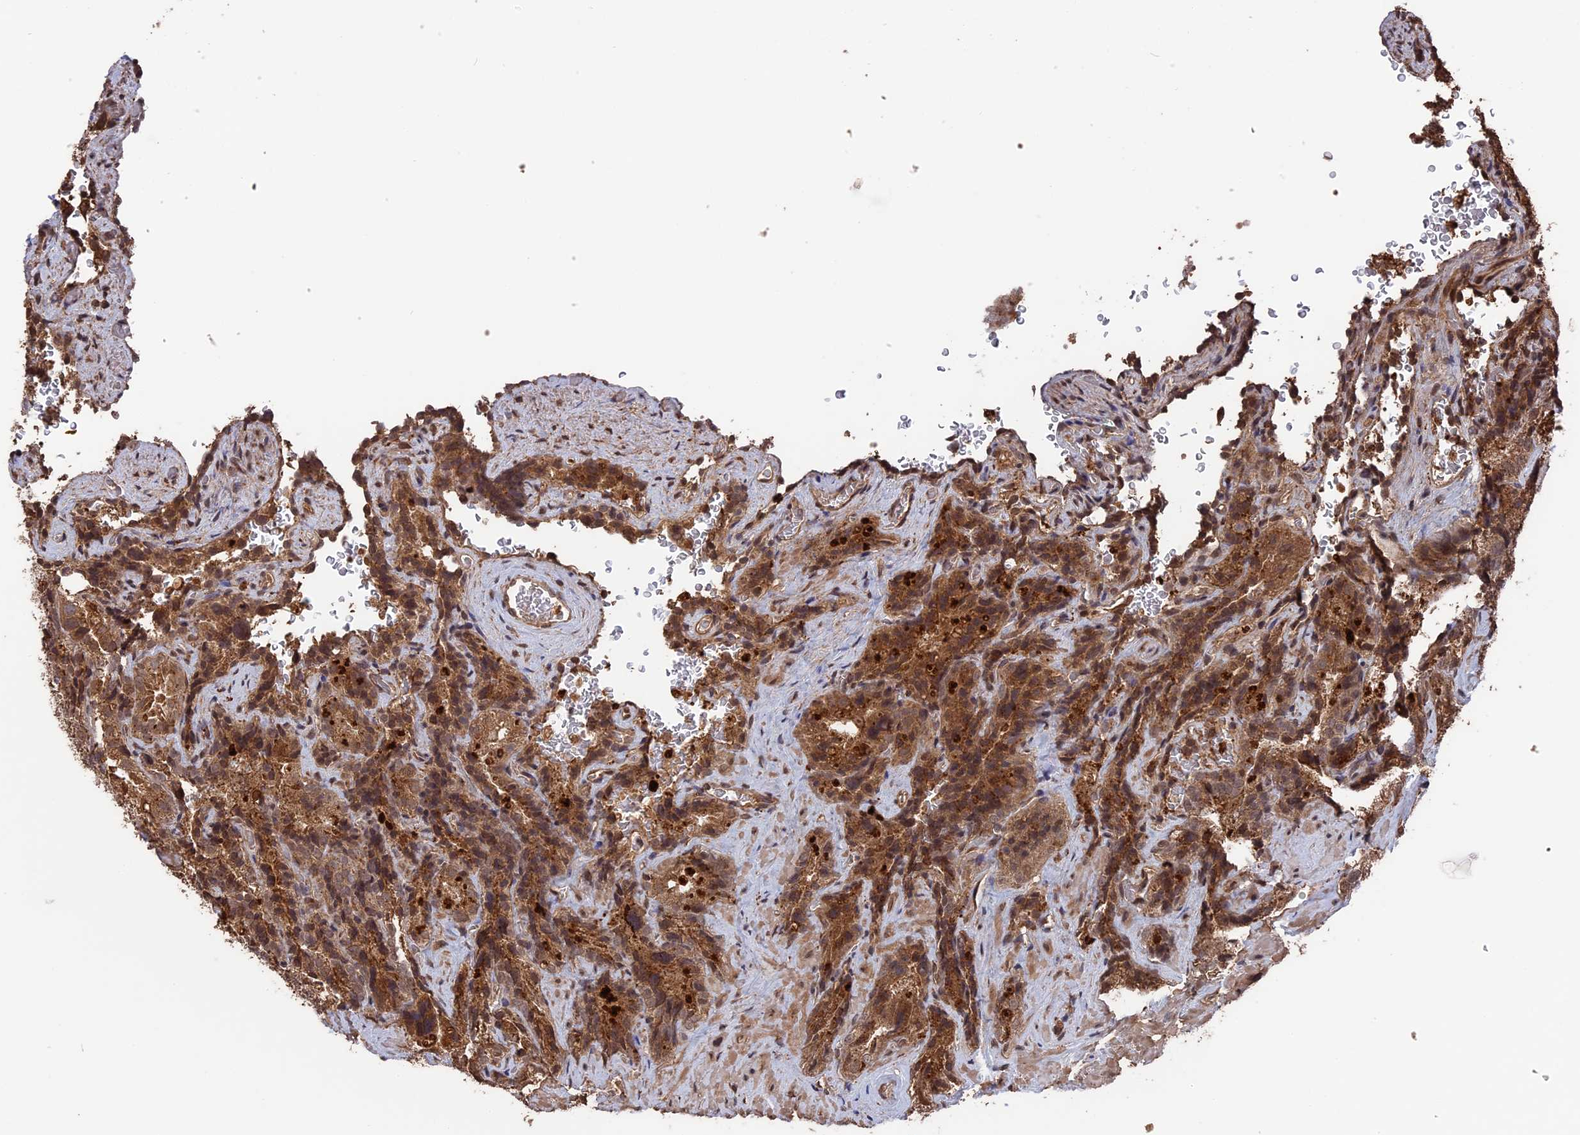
{"staining": {"intensity": "moderate", "quantity": ">75%", "location": "cytoplasmic/membranous,nuclear"}, "tissue": "seminal vesicle", "cell_type": "Glandular cells", "image_type": "normal", "snomed": [{"axis": "morphology", "description": "Normal tissue, NOS"}, {"axis": "topography", "description": "Seminal veicle"}], "caption": "A micrograph of seminal vesicle stained for a protein demonstrates moderate cytoplasmic/membranous,nuclear brown staining in glandular cells.", "gene": "TELO2", "patient": {"sex": "male", "age": 58}}